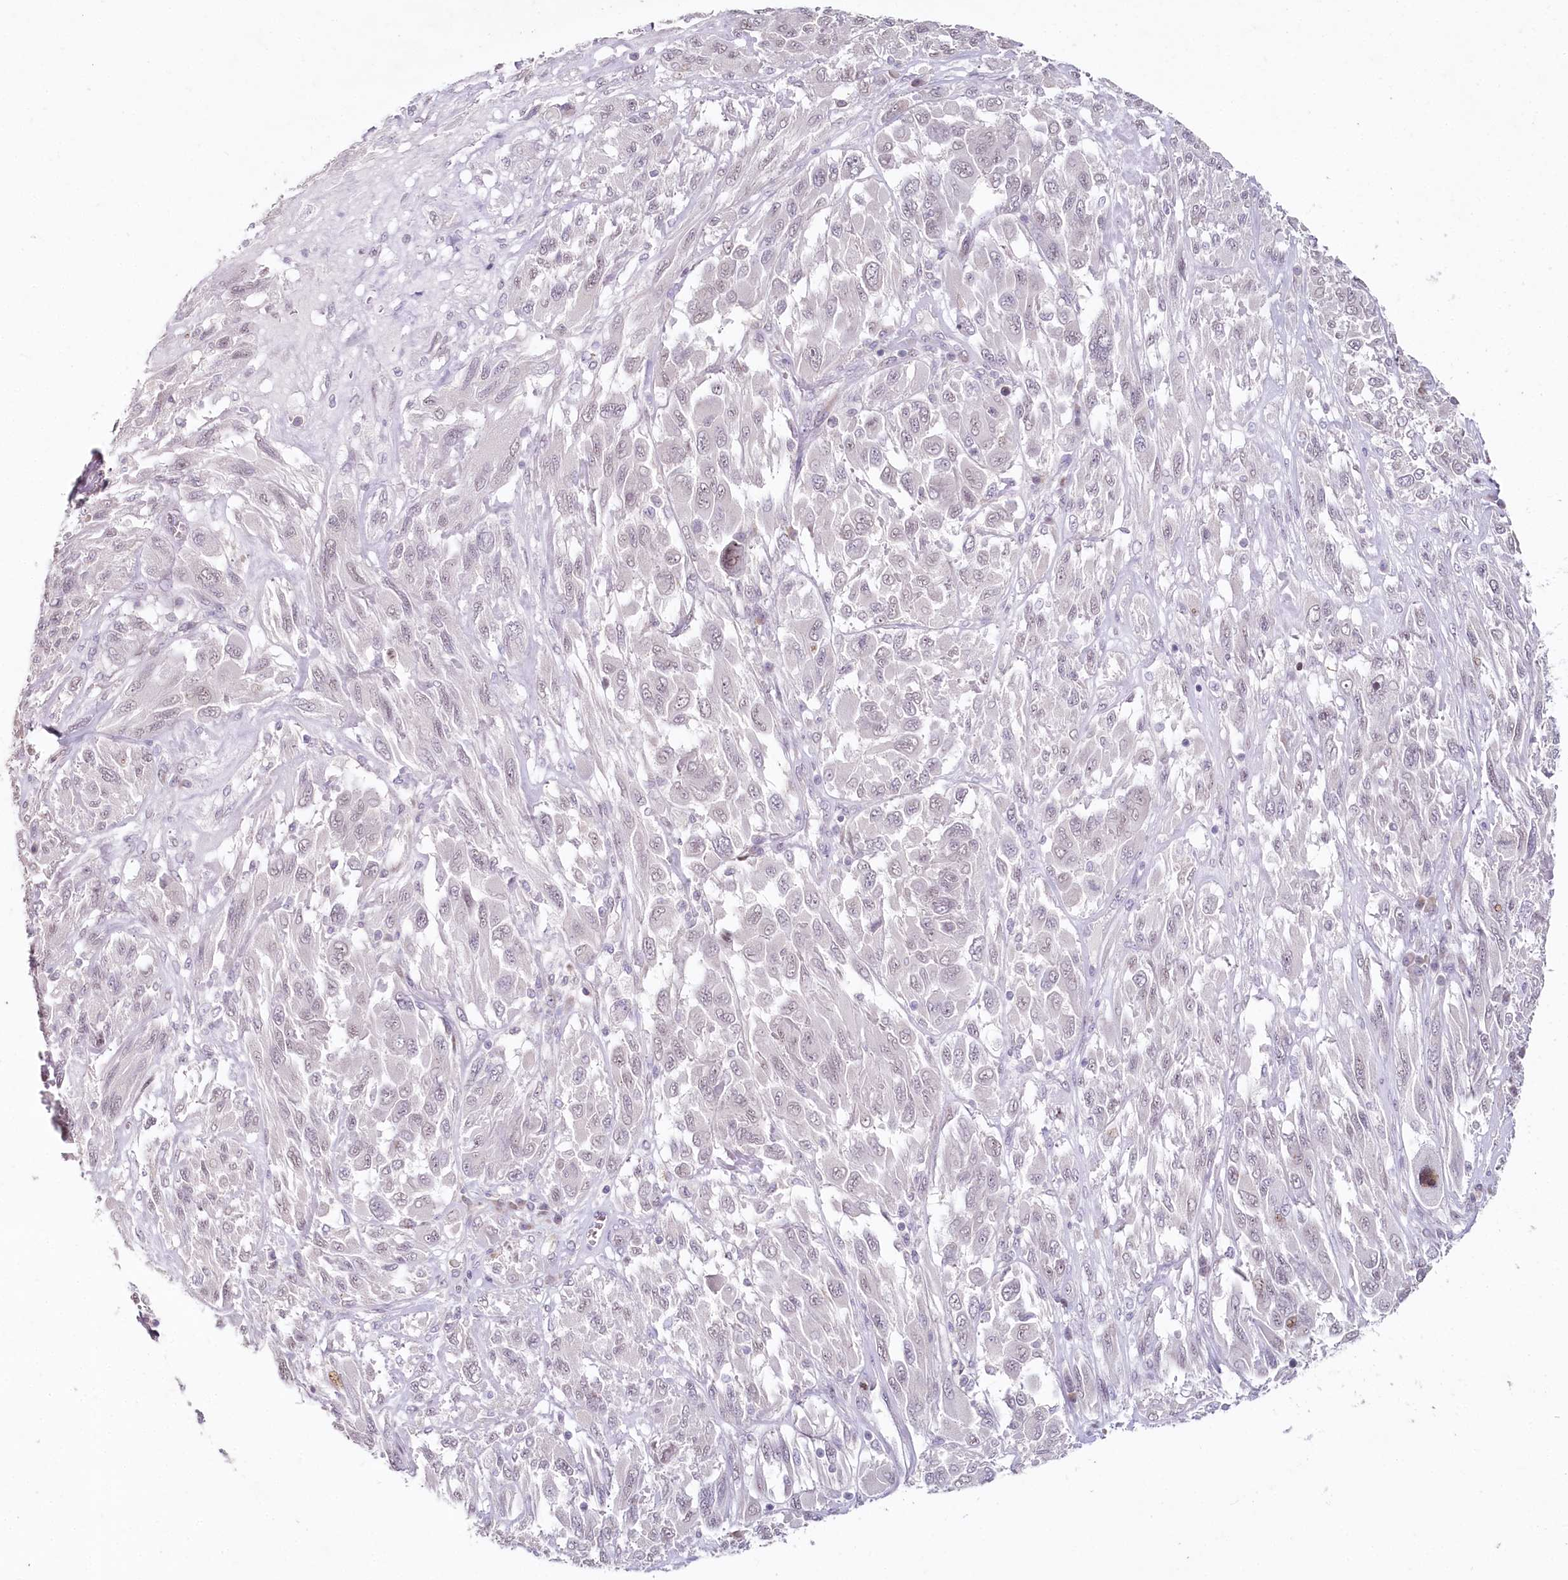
{"staining": {"intensity": "negative", "quantity": "none", "location": "none"}, "tissue": "melanoma", "cell_type": "Tumor cells", "image_type": "cancer", "snomed": [{"axis": "morphology", "description": "Malignant melanoma, NOS"}, {"axis": "topography", "description": "Skin"}], "caption": "Immunohistochemical staining of human malignant melanoma demonstrates no significant expression in tumor cells.", "gene": "HPD", "patient": {"sex": "female", "age": 91}}